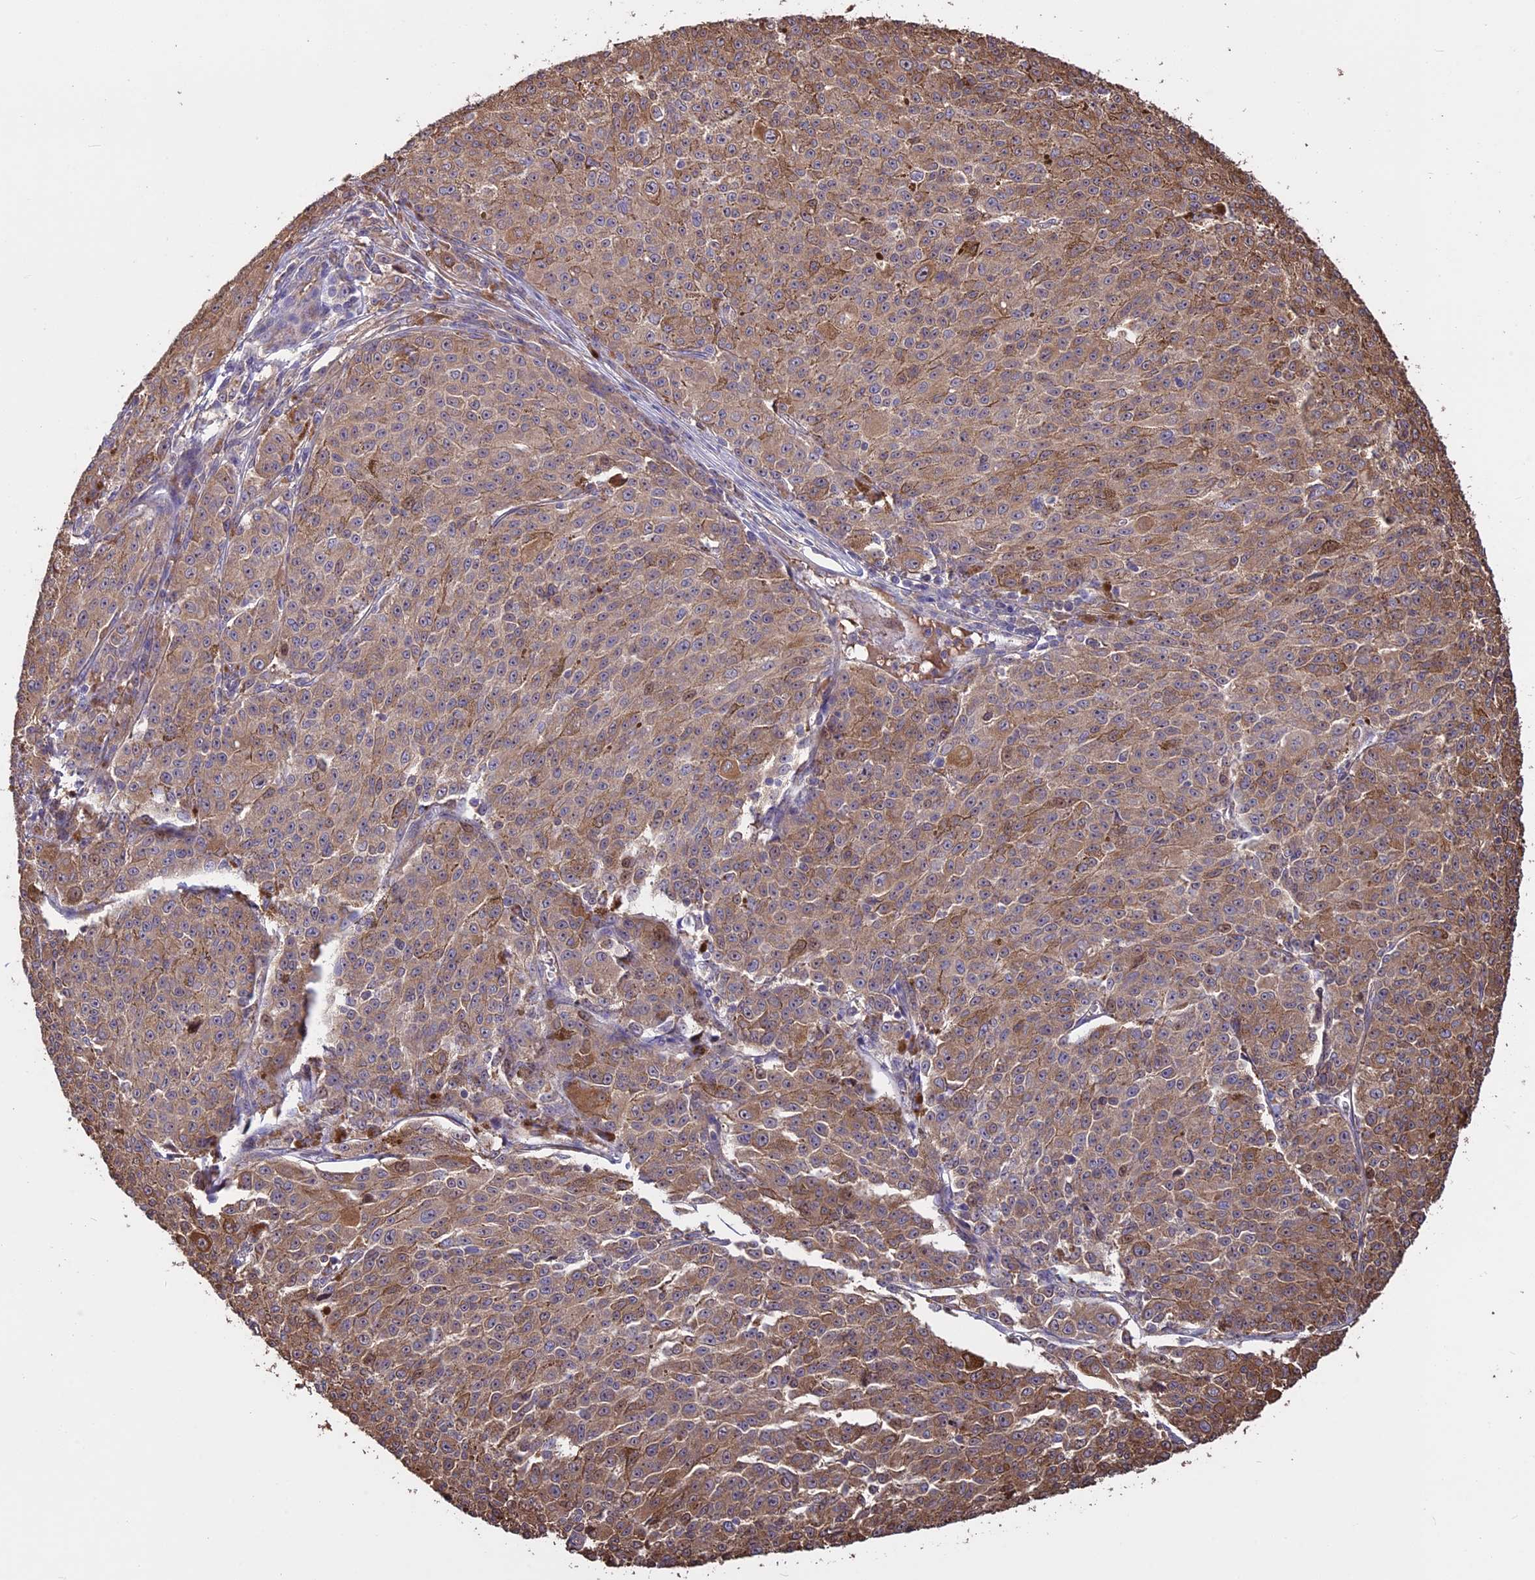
{"staining": {"intensity": "moderate", "quantity": ">75%", "location": "cytoplasmic/membranous"}, "tissue": "melanoma", "cell_type": "Tumor cells", "image_type": "cancer", "snomed": [{"axis": "morphology", "description": "Malignant melanoma, NOS"}, {"axis": "topography", "description": "Skin"}], "caption": "Brown immunohistochemical staining in malignant melanoma shows moderate cytoplasmic/membranous positivity in approximately >75% of tumor cells.", "gene": "VWA3A", "patient": {"sex": "female", "age": 52}}